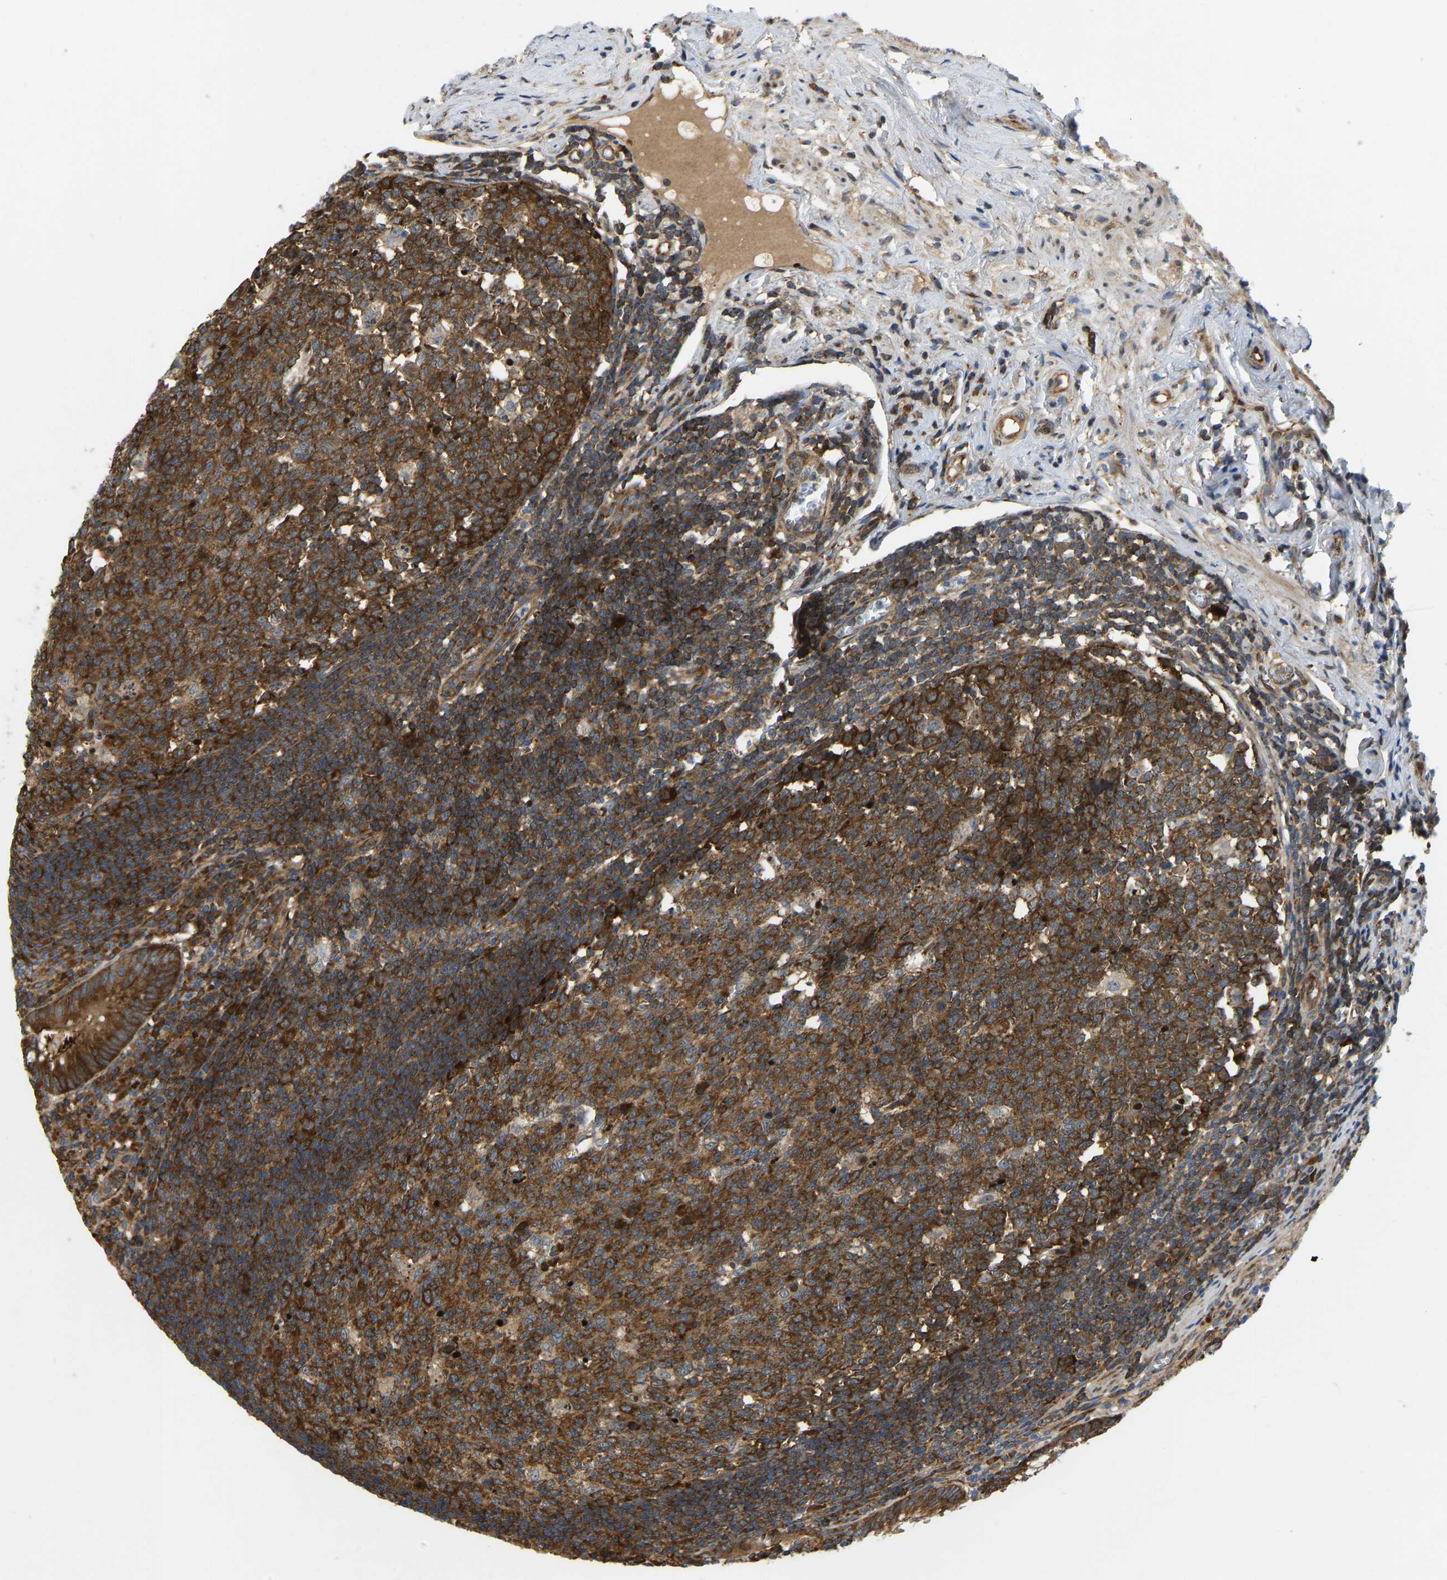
{"staining": {"intensity": "strong", "quantity": ">75%", "location": "cytoplasmic/membranous"}, "tissue": "appendix", "cell_type": "Glandular cells", "image_type": "normal", "snomed": [{"axis": "morphology", "description": "Normal tissue, NOS"}, {"axis": "topography", "description": "Appendix"}], "caption": "Immunohistochemistry (IHC) histopathology image of normal appendix stained for a protein (brown), which demonstrates high levels of strong cytoplasmic/membranous positivity in approximately >75% of glandular cells.", "gene": "RASGRF2", "patient": {"sex": "male", "age": 56}}